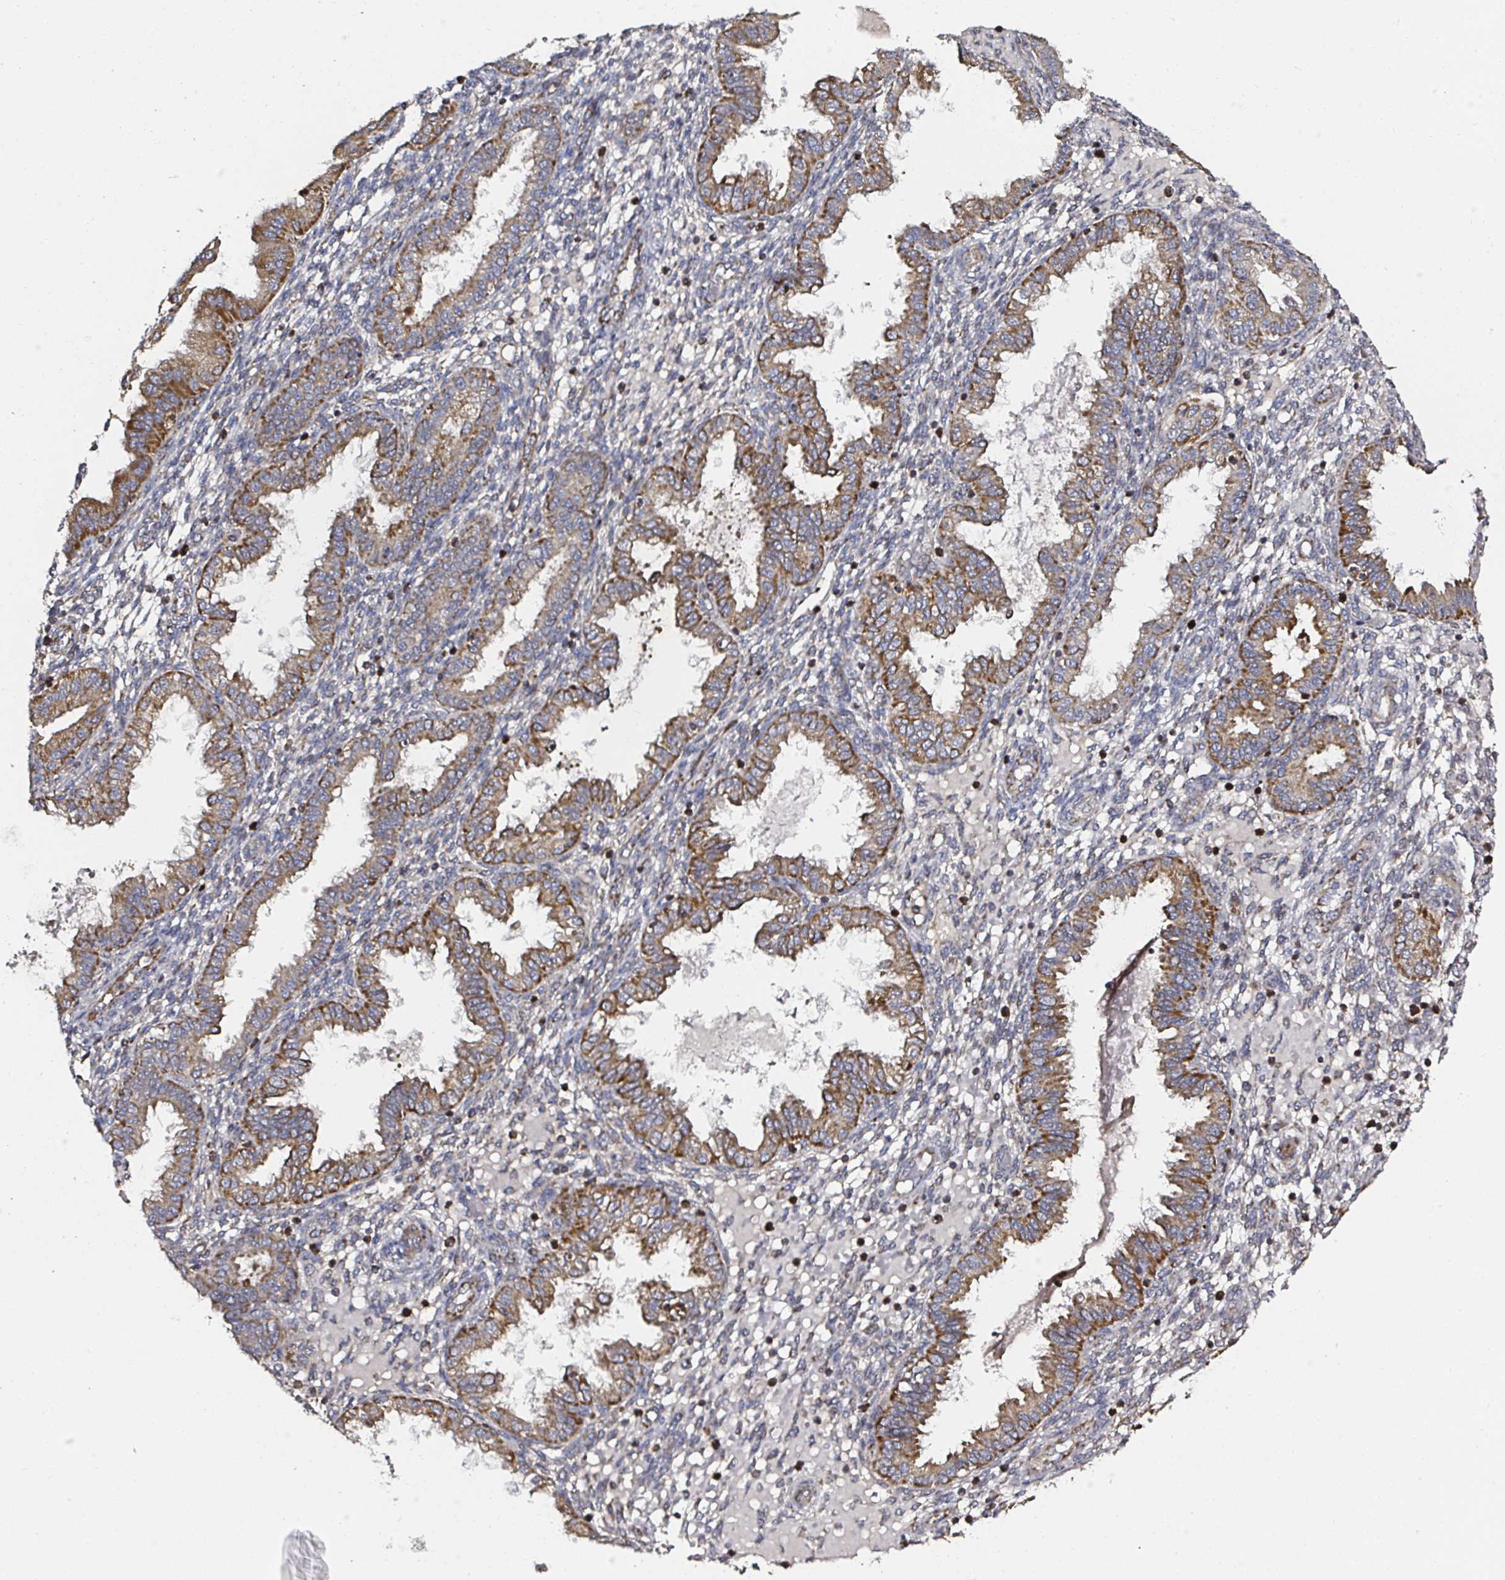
{"staining": {"intensity": "moderate", "quantity": "<25%", "location": "cytoplasmic/membranous"}, "tissue": "endometrium", "cell_type": "Cells in endometrial stroma", "image_type": "normal", "snomed": [{"axis": "morphology", "description": "Normal tissue, NOS"}, {"axis": "topography", "description": "Endometrium"}], "caption": "A brown stain shows moderate cytoplasmic/membranous positivity of a protein in cells in endometrial stroma of normal endometrium.", "gene": "ATAD3A", "patient": {"sex": "female", "age": 33}}